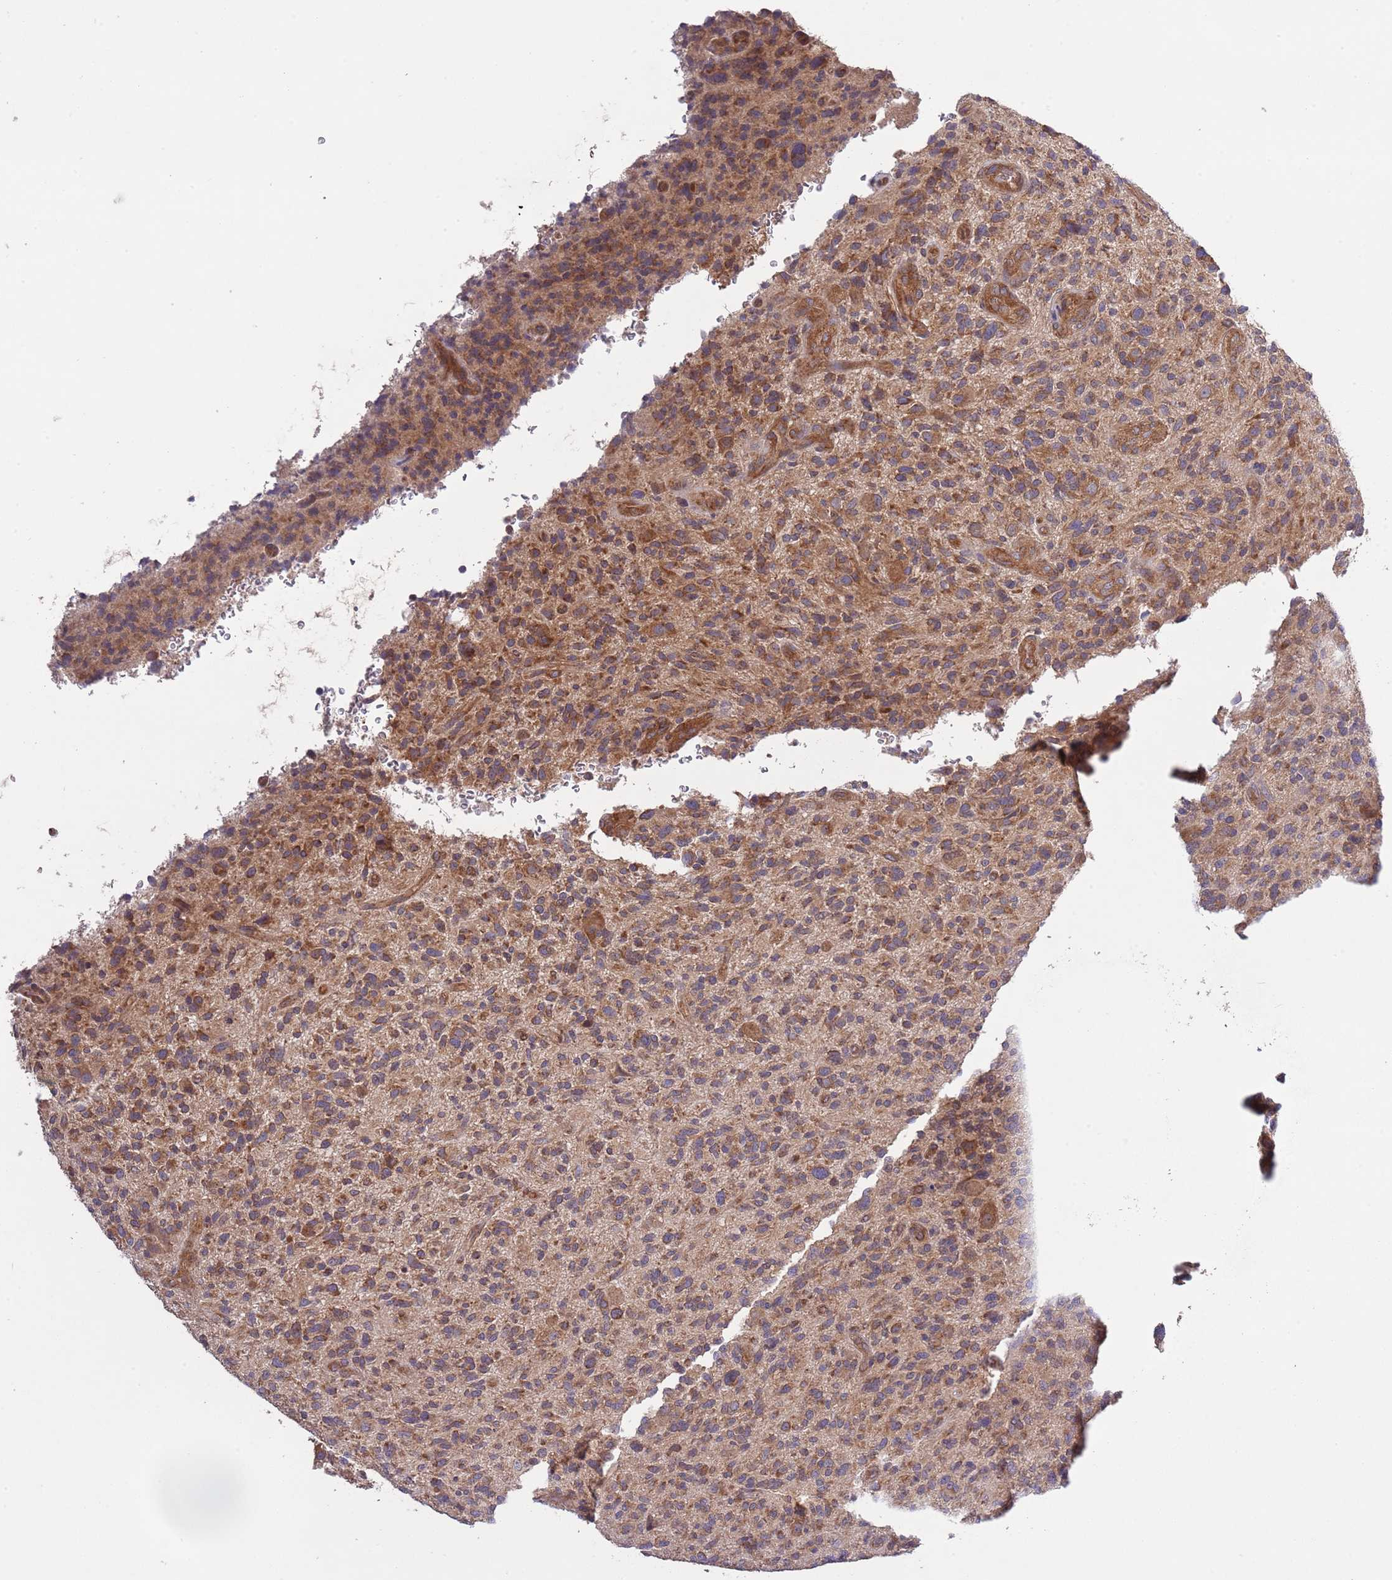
{"staining": {"intensity": "moderate", "quantity": ">75%", "location": "cytoplasmic/membranous"}, "tissue": "glioma", "cell_type": "Tumor cells", "image_type": "cancer", "snomed": [{"axis": "morphology", "description": "Glioma, malignant, High grade"}, {"axis": "topography", "description": "Brain"}], "caption": "A histopathology image of human high-grade glioma (malignant) stained for a protein demonstrates moderate cytoplasmic/membranous brown staining in tumor cells. The protein of interest is stained brown, and the nuclei are stained in blue (DAB (3,3'-diaminobenzidine) IHC with brightfield microscopy, high magnification).", "gene": "MFNG", "patient": {"sex": "male", "age": 47}}